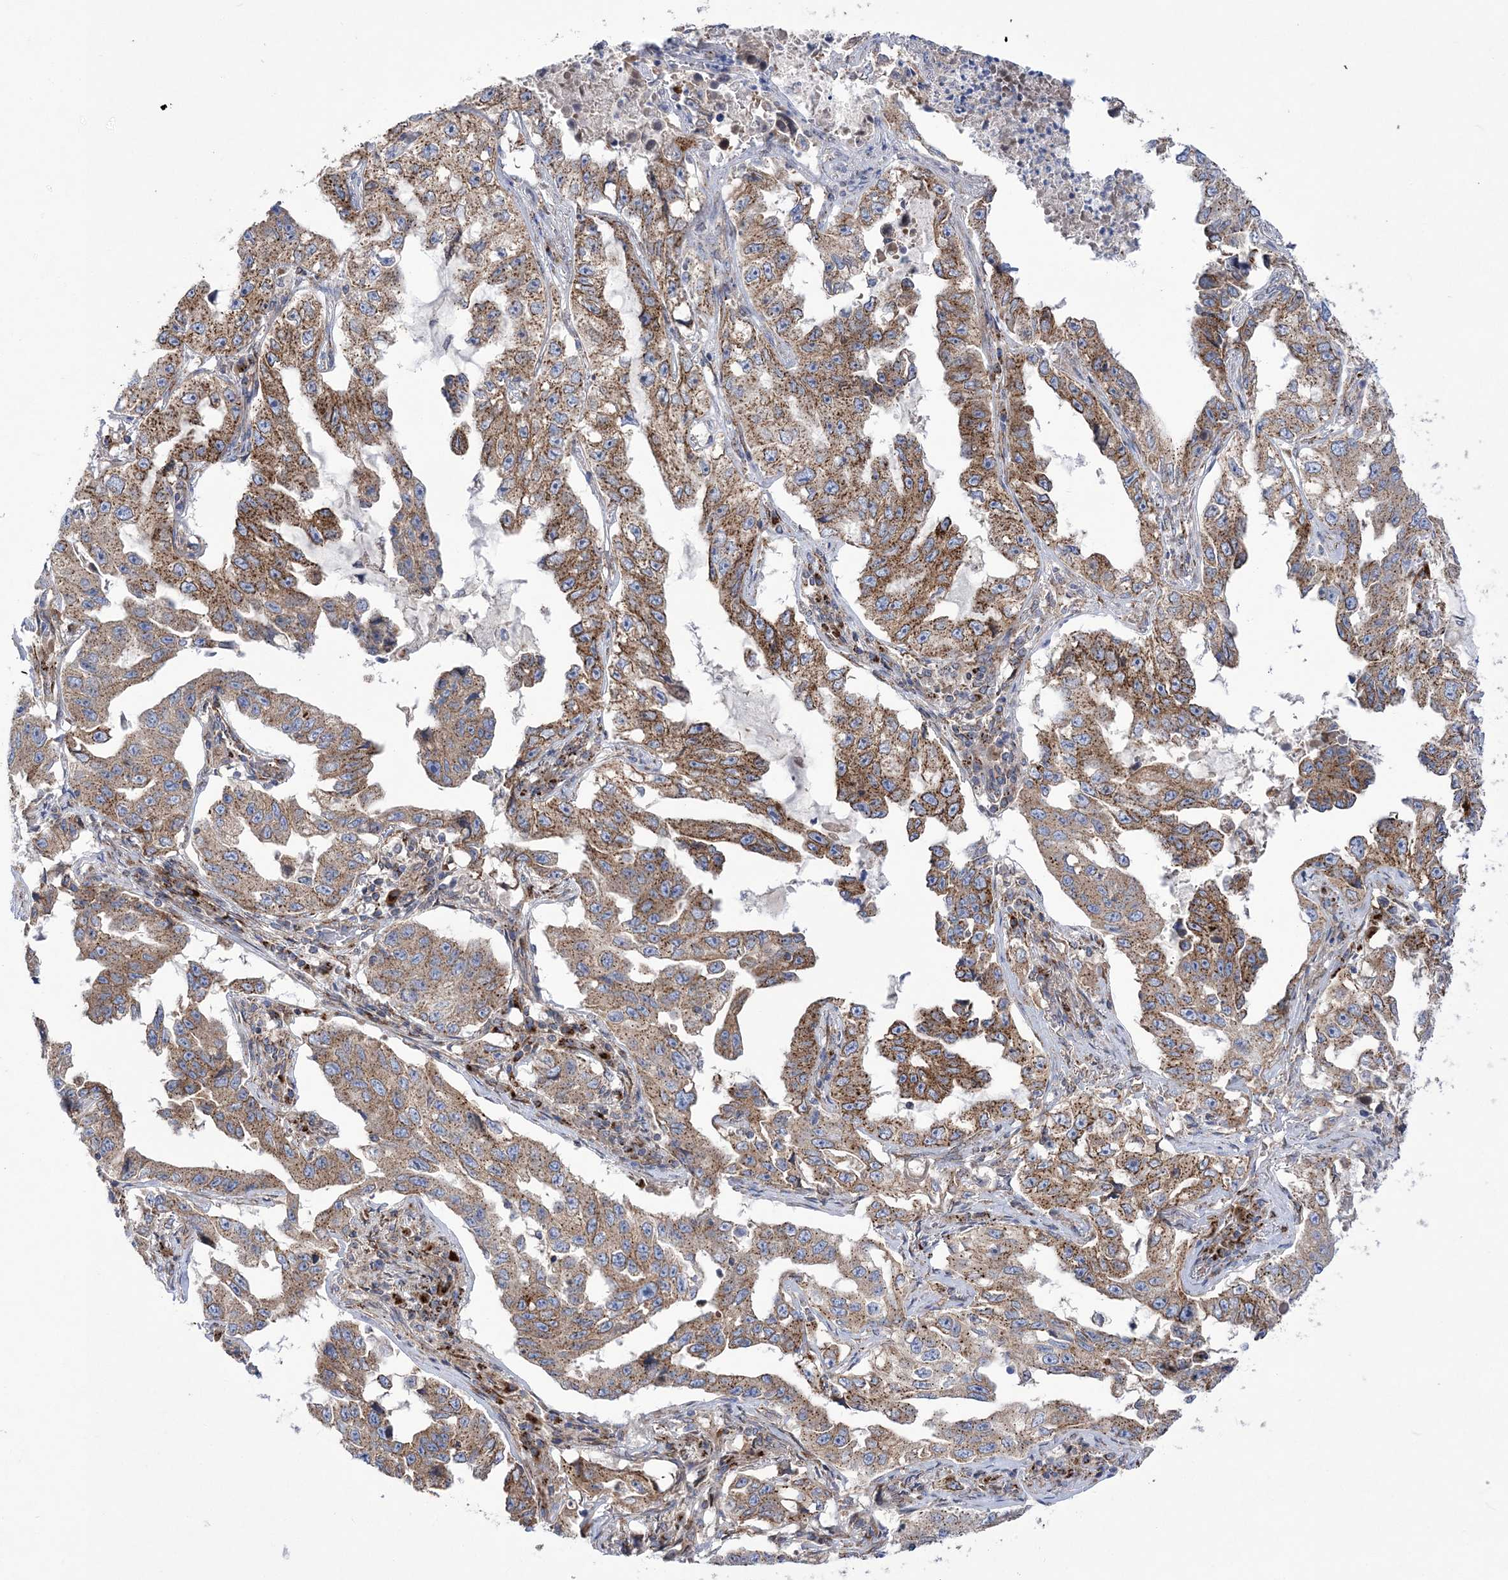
{"staining": {"intensity": "moderate", "quantity": ">75%", "location": "cytoplasmic/membranous"}, "tissue": "lung cancer", "cell_type": "Tumor cells", "image_type": "cancer", "snomed": [{"axis": "morphology", "description": "Adenocarcinoma, NOS"}, {"axis": "topography", "description": "Lung"}], "caption": "Immunohistochemistry (IHC) photomicrograph of lung cancer (adenocarcinoma) stained for a protein (brown), which exhibits medium levels of moderate cytoplasmic/membranous staining in approximately >75% of tumor cells.", "gene": "COPB2", "patient": {"sex": "female", "age": 51}}